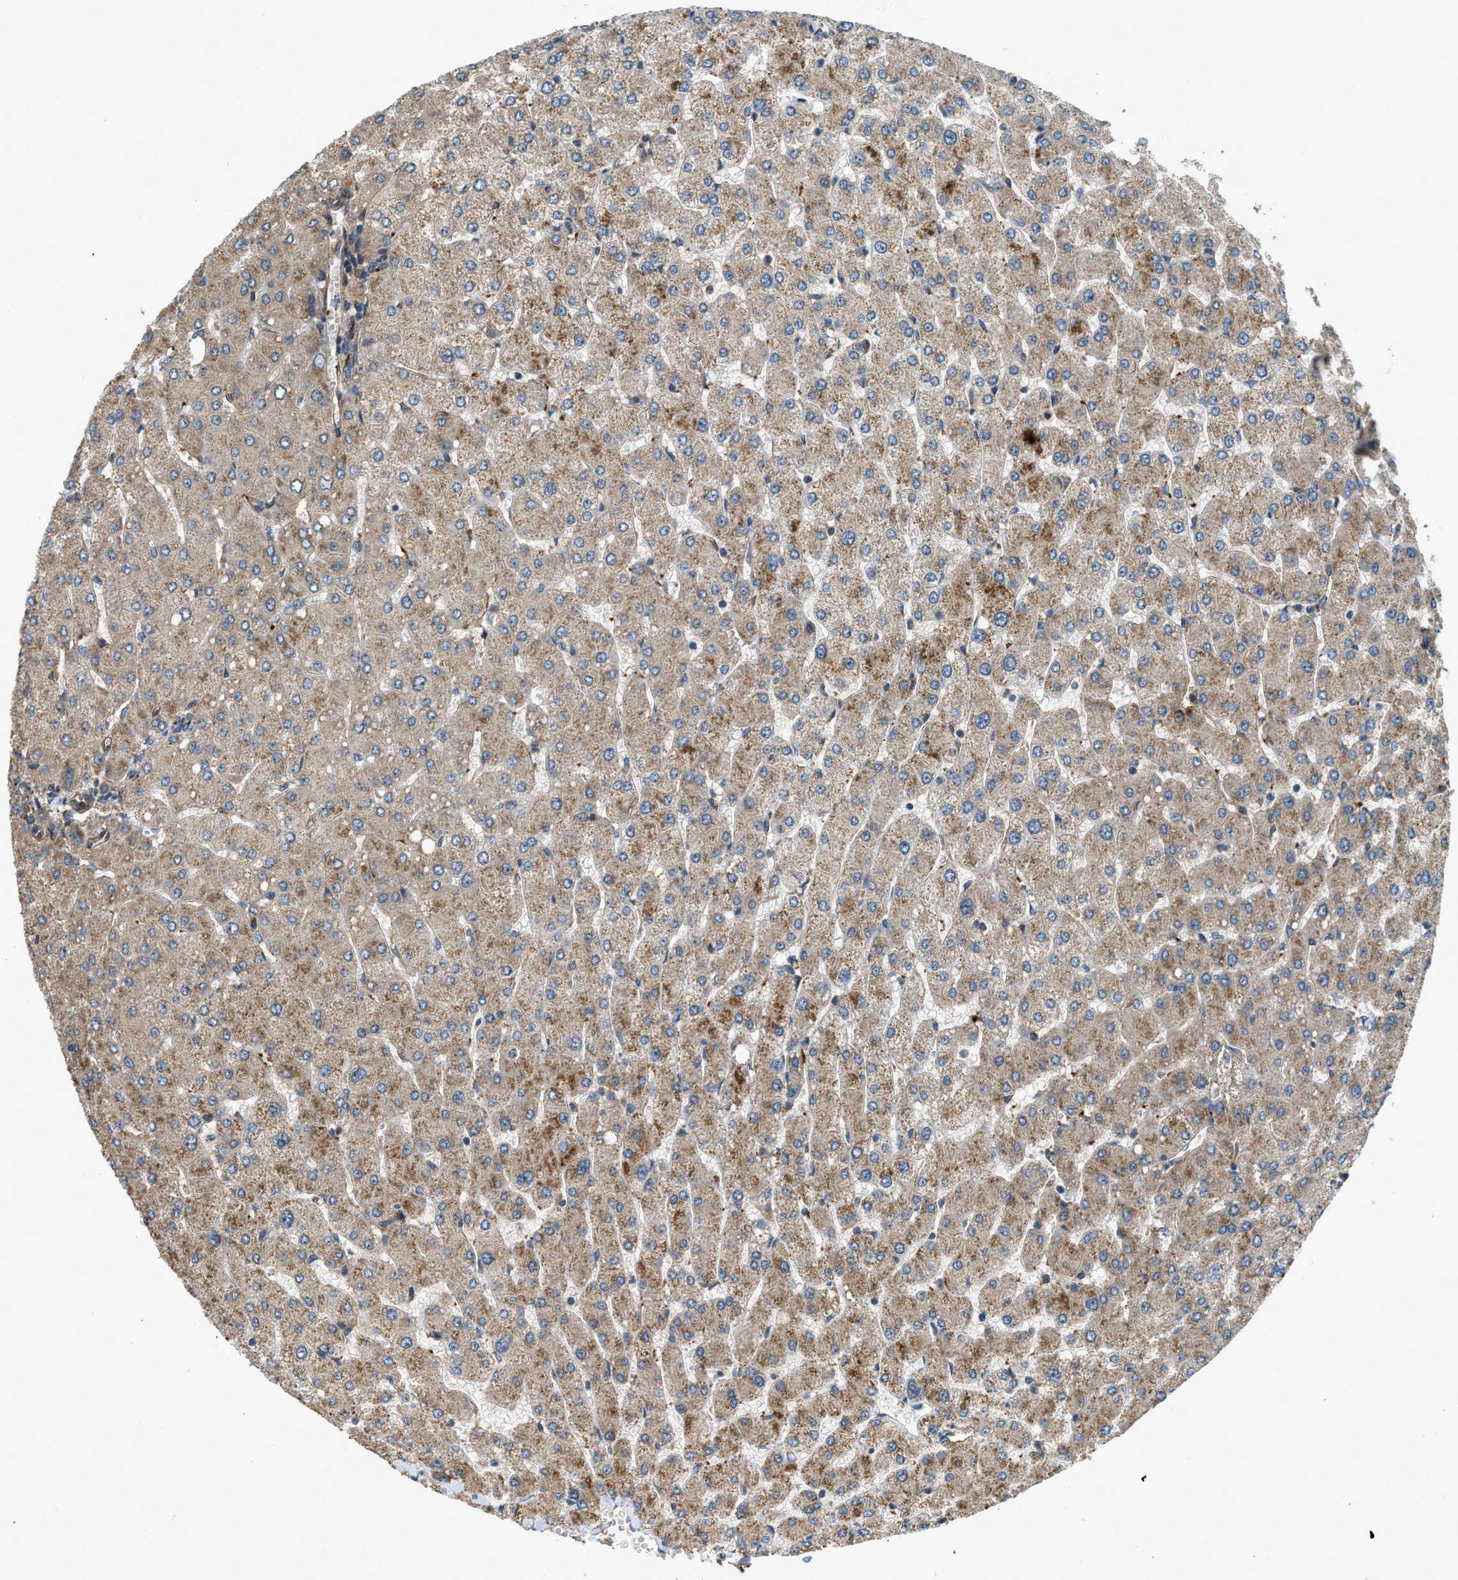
{"staining": {"intensity": "strong", "quantity": "25%-75%", "location": "cytoplasmic/membranous"}, "tissue": "liver", "cell_type": "Cholangiocytes", "image_type": "normal", "snomed": [{"axis": "morphology", "description": "Normal tissue, NOS"}, {"axis": "topography", "description": "Liver"}], "caption": "A high amount of strong cytoplasmic/membranous expression is appreciated in approximately 25%-75% of cholangiocytes in unremarkable liver.", "gene": "CGN", "patient": {"sex": "male", "age": 55}}